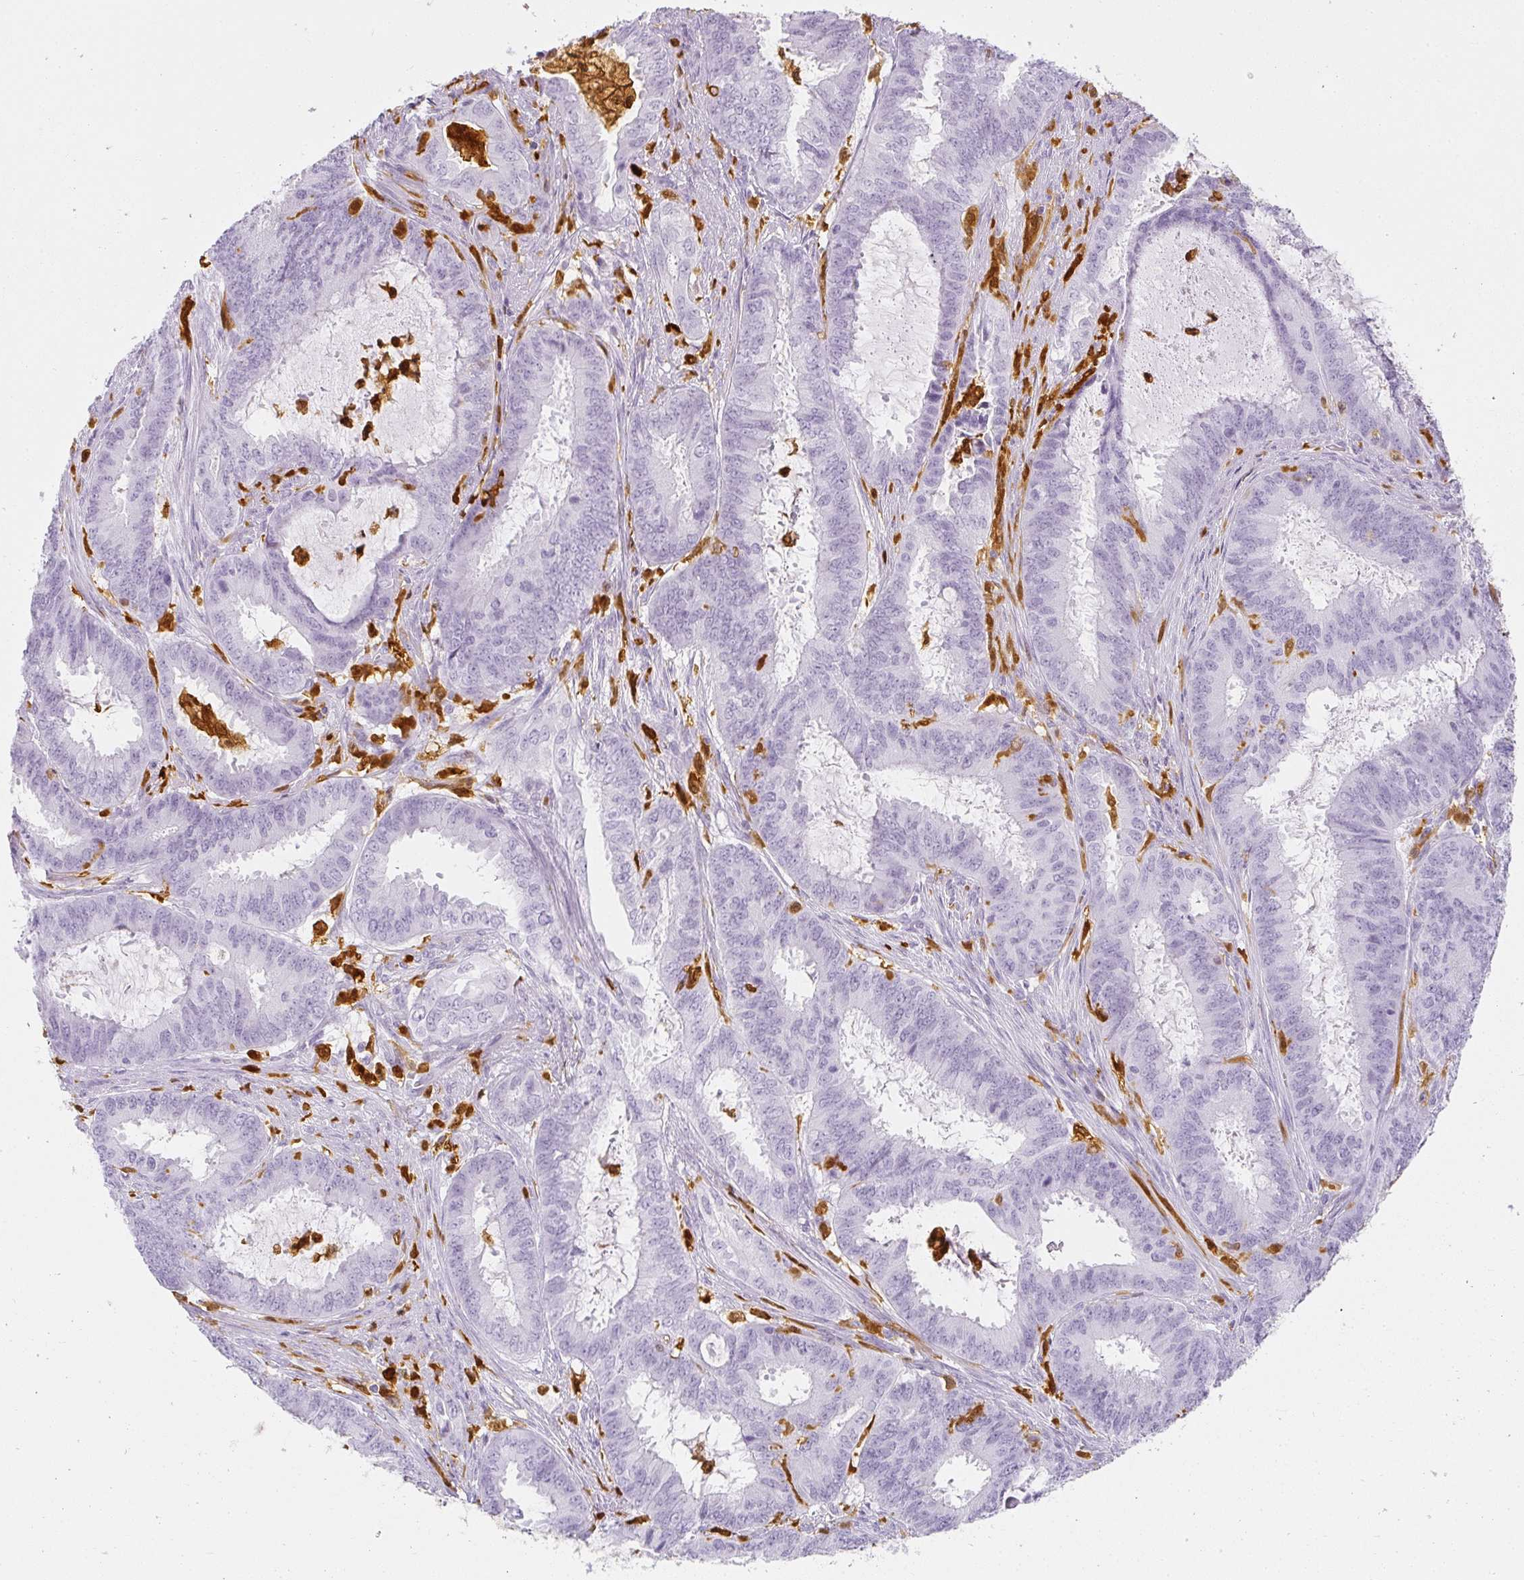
{"staining": {"intensity": "negative", "quantity": "none", "location": "none"}, "tissue": "endometrial cancer", "cell_type": "Tumor cells", "image_type": "cancer", "snomed": [{"axis": "morphology", "description": "Adenocarcinoma, NOS"}, {"axis": "topography", "description": "Endometrium"}], "caption": "A micrograph of adenocarcinoma (endometrial) stained for a protein demonstrates no brown staining in tumor cells. (DAB (3,3'-diaminobenzidine) immunohistochemistry visualized using brightfield microscopy, high magnification).", "gene": "HK3", "patient": {"sex": "female", "age": 51}}